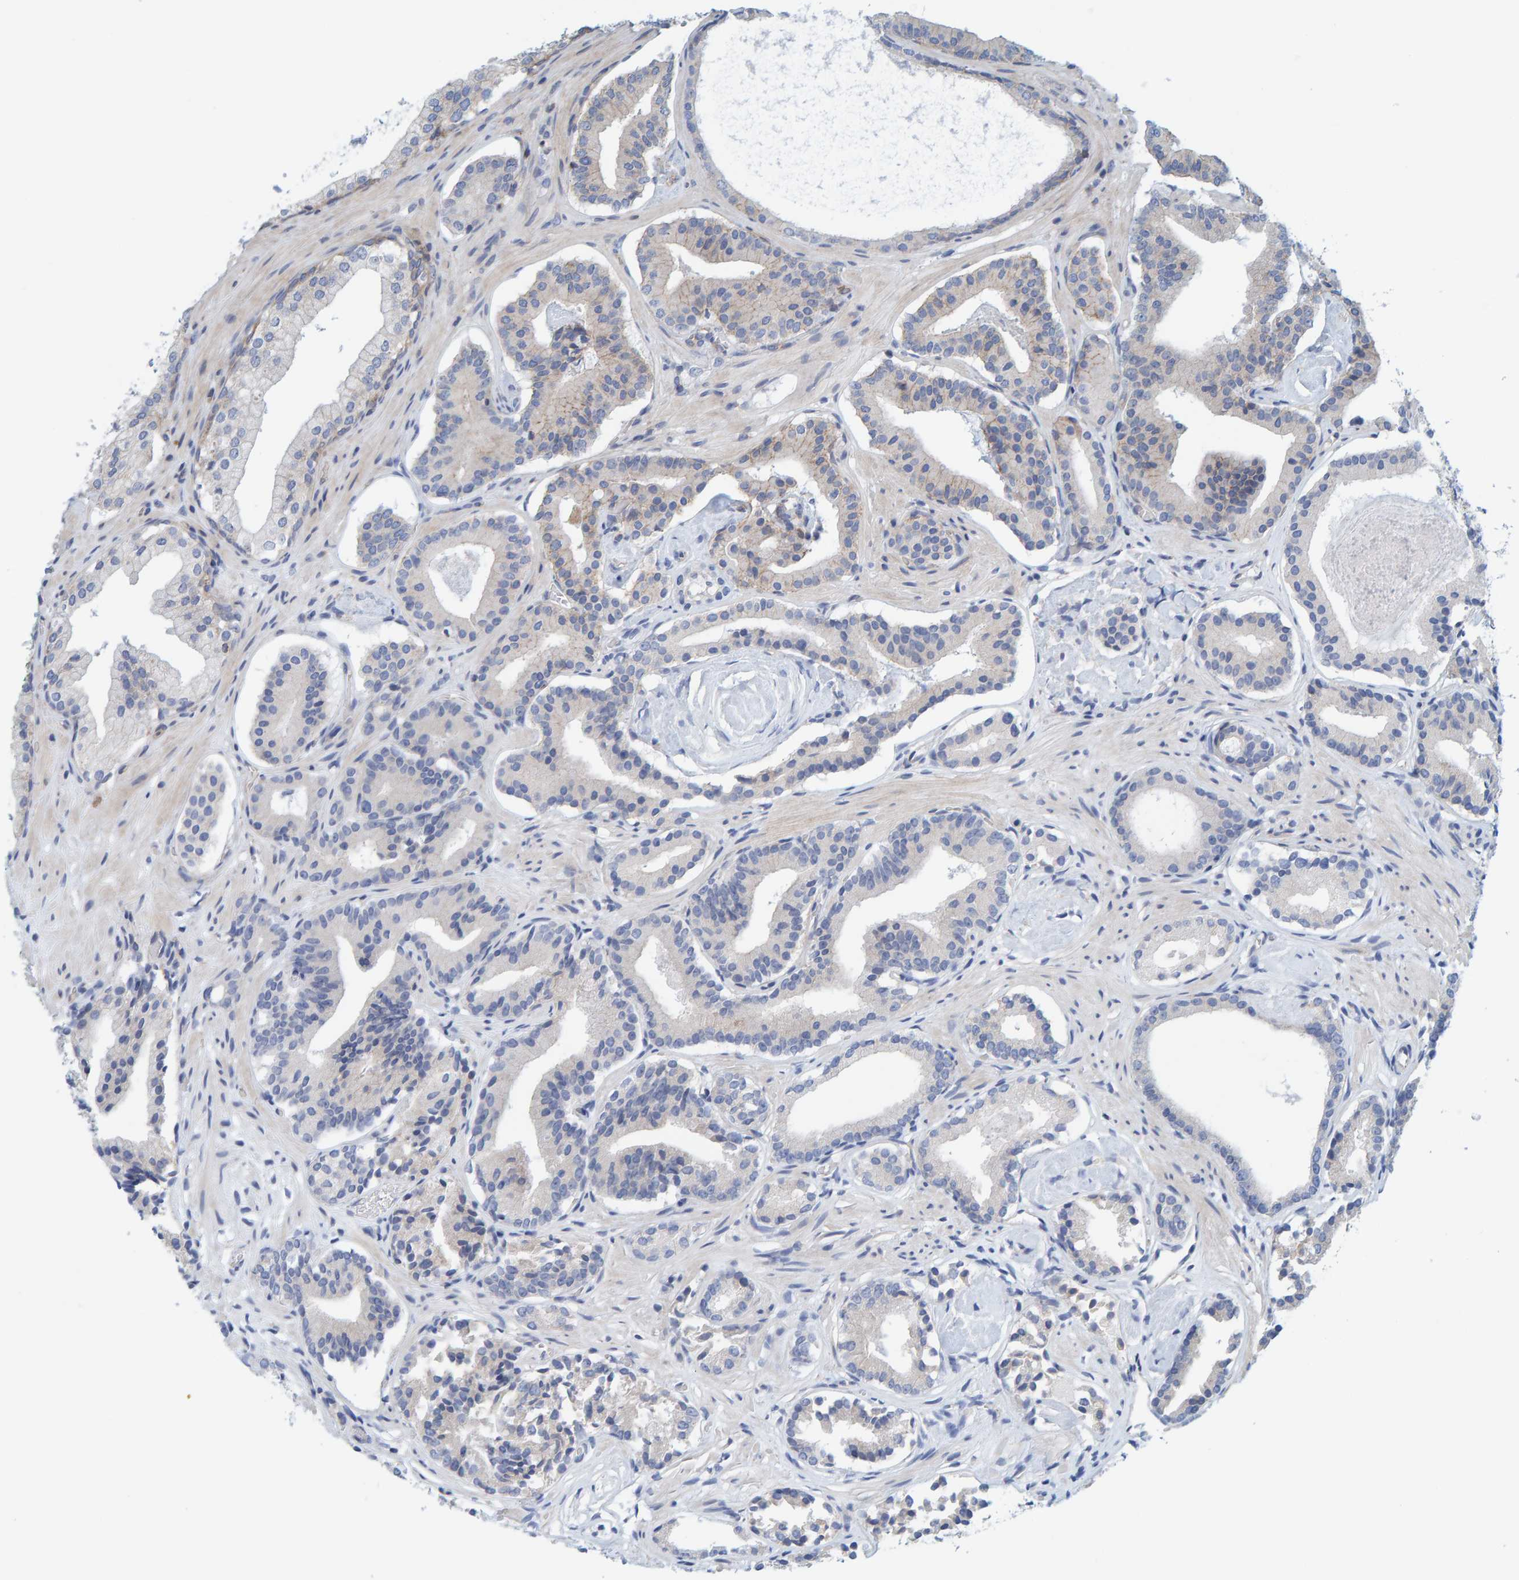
{"staining": {"intensity": "negative", "quantity": "none", "location": "none"}, "tissue": "prostate cancer", "cell_type": "Tumor cells", "image_type": "cancer", "snomed": [{"axis": "morphology", "description": "Adenocarcinoma, Low grade"}, {"axis": "topography", "description": "Prostate"}], "caption": "Tumor cells are negative for protein expression in human prostate low-grade adenocarcinoma. (Stains: DAB (3,3'-diaminobenzidine) immunohistochemistry with hematoxylin counter stain, Microscopy: brightfield microscopy at high magnification).", "gene": "PRKD2", "patient": {"sex": "male", "age": 51}}